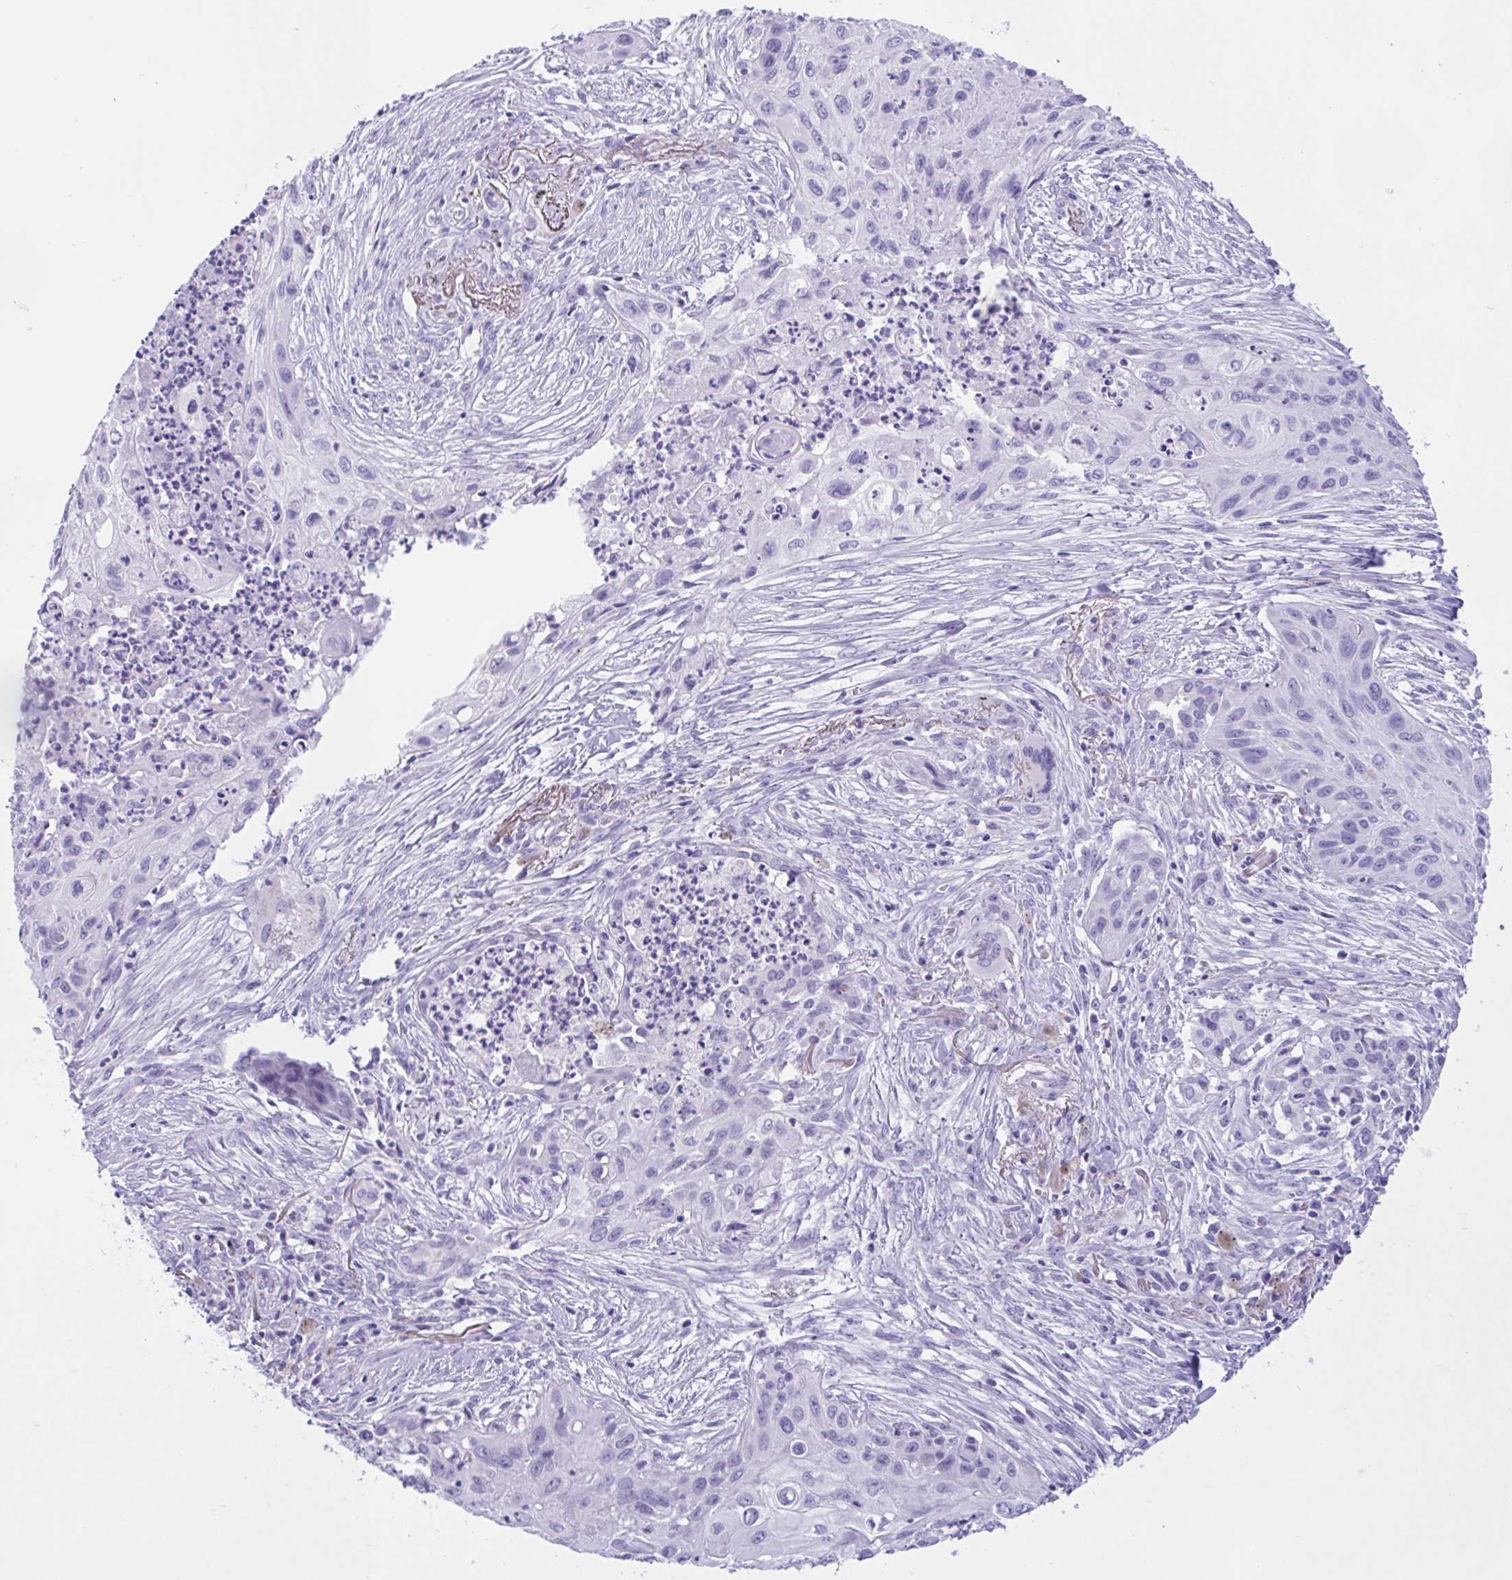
{"staining": {"intensity": "negative", "quantity": "none", "location": "none"}, "tissue": "lung cancer", "cell_type": "Tumor cells", "image_type": "cancer", "snomed": [{"axis": "morphology", "description": "Squamous cell carcinoma, NOS"}, {"axis": "topography", "description": "Lung"}], "caption": "Protein analysis of lung cancer (squamous cell carcinoma) demonstrates no significant staining in tumor cells.", "gene": "ZNF319", "patient": {"sex": "male", "age": 71}}